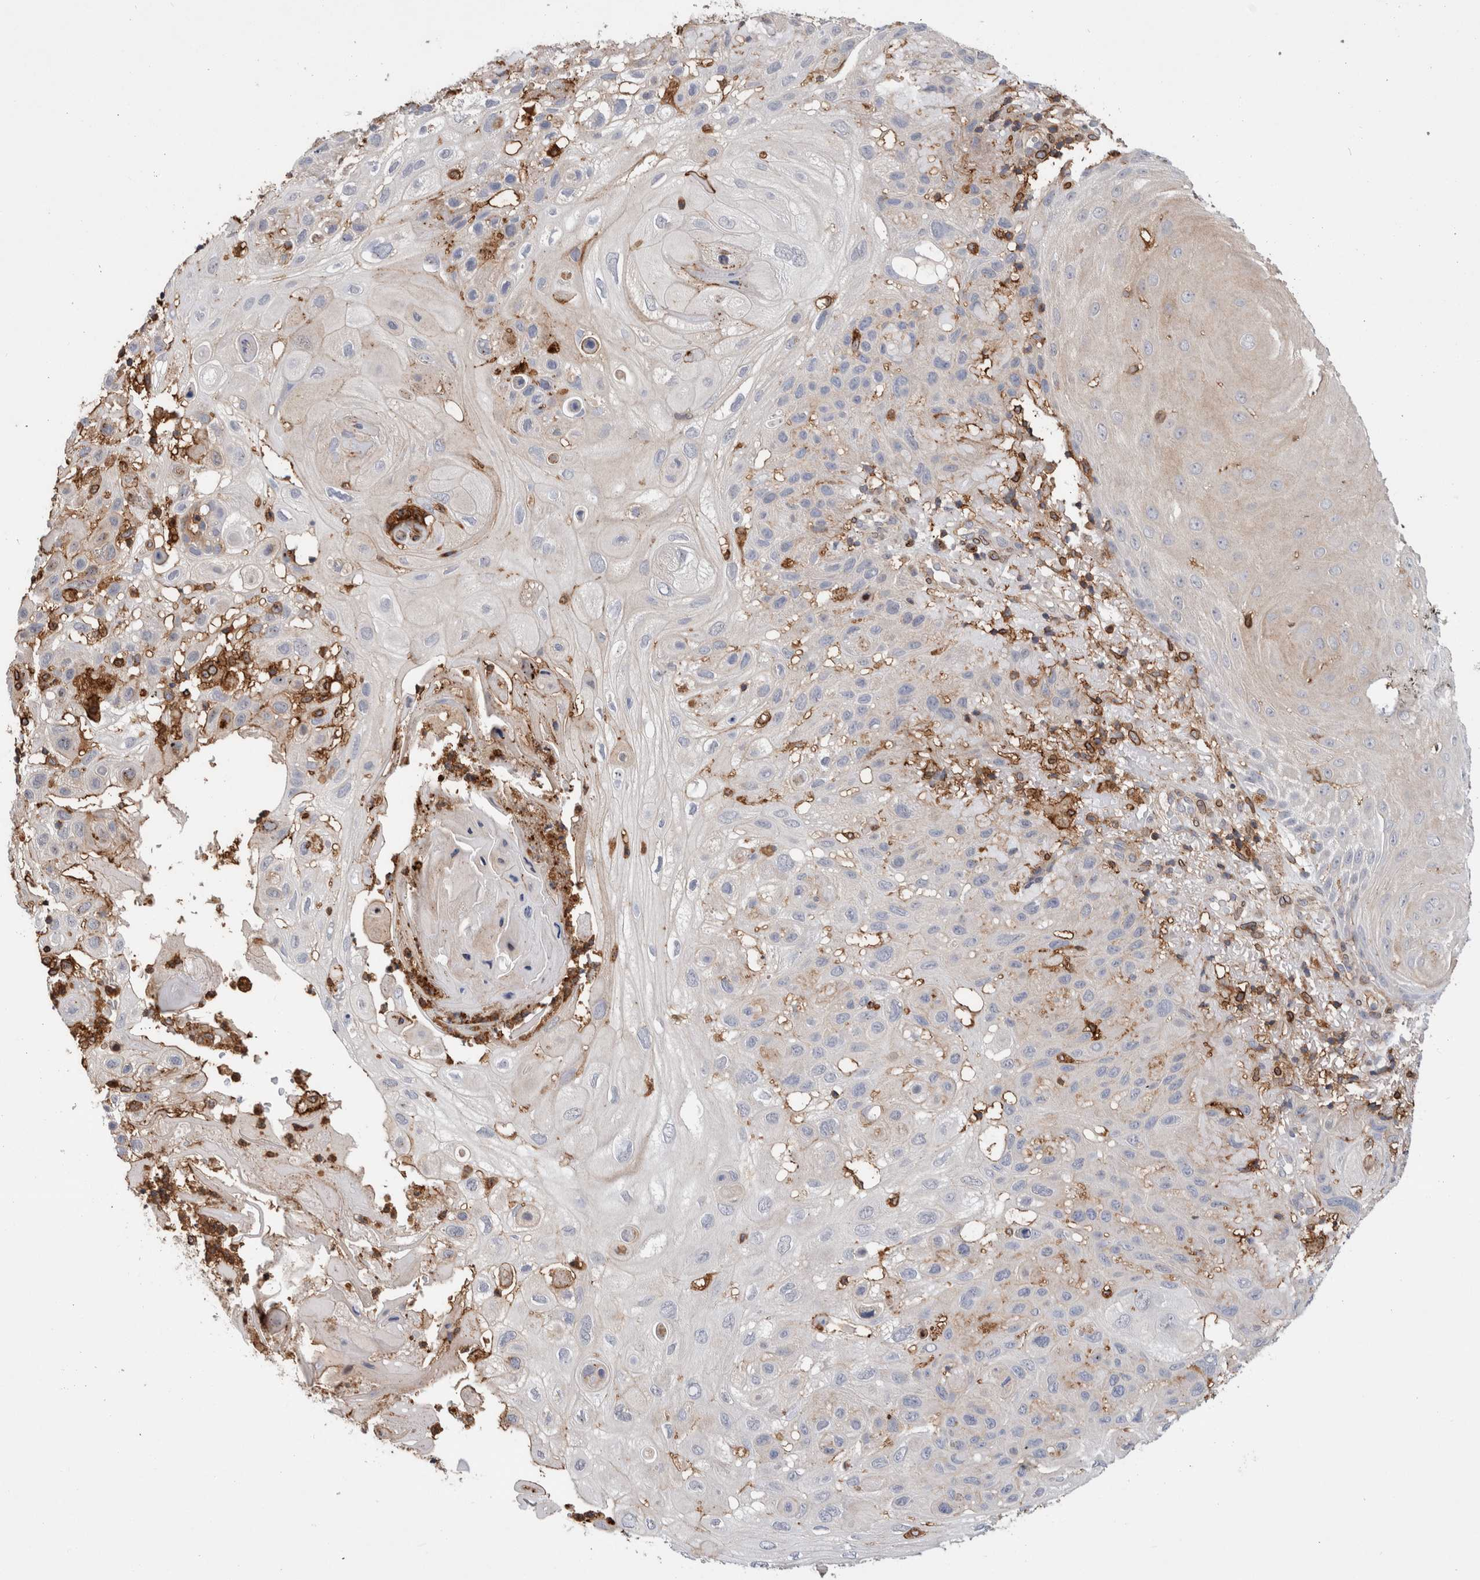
{"staining": {"intensity": "weak", "quantity": "<25%", "location": "cytoplasmic/membranous"}, "tissue": "skin cancer", "cell_type": "Tumor cells", "image_type": "cancer", "snomed": [{"axis": "morphology", "description": "Normal tissue, NOS"}, {"axis": "morphology", "description": "Squamous cell carcinoma, NOS"}, {"axis": "topography", "description": "Skin"}], "caption": "Tumor cells show no significant positivity in squamous cell carcinoma (skin).", "gene": "CCDC88B", "patient": {"sex": "female", "age": 96}}